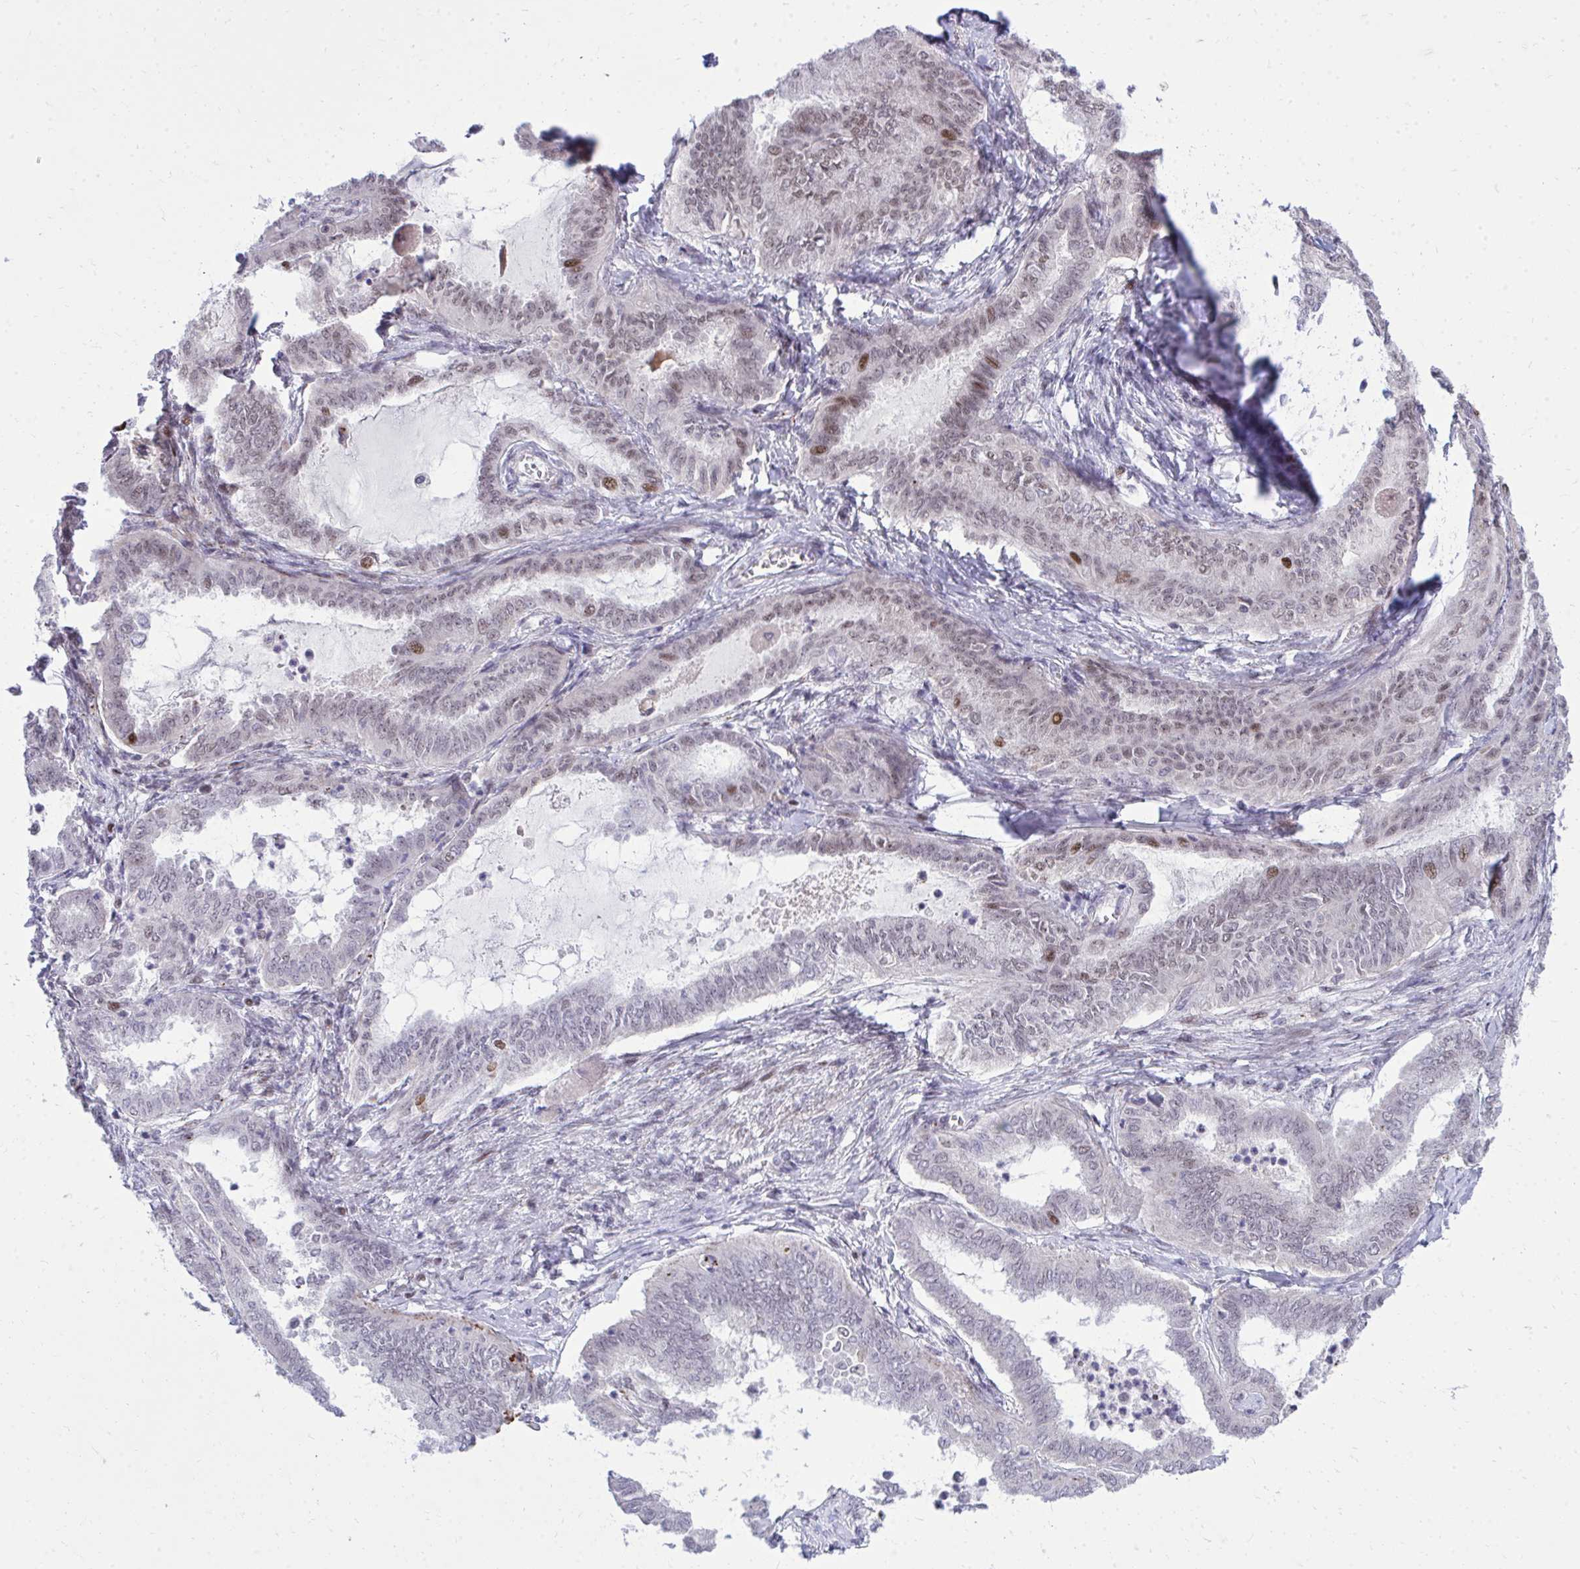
{"staining": {"intensity": "moderate", "quantity": "<25%", "location": "nuclear"}, "tissue": "ovarian cancer", "cell_type": "Tumor cells", "image_type": "cancer", "snomed": [{"axis": "morphology", "description": "Carcinoma, endometroid"}, {"axis": "topography", "description": "Ovary"}], "caption": "Ovarian endometroid carcinoma tissue shows moderate nuclear staining in about <25% of tumor cells, visualized by immunohistochemistry.", "gene": "C14orf39", "patient": {"sex": "female", "age": 70}}